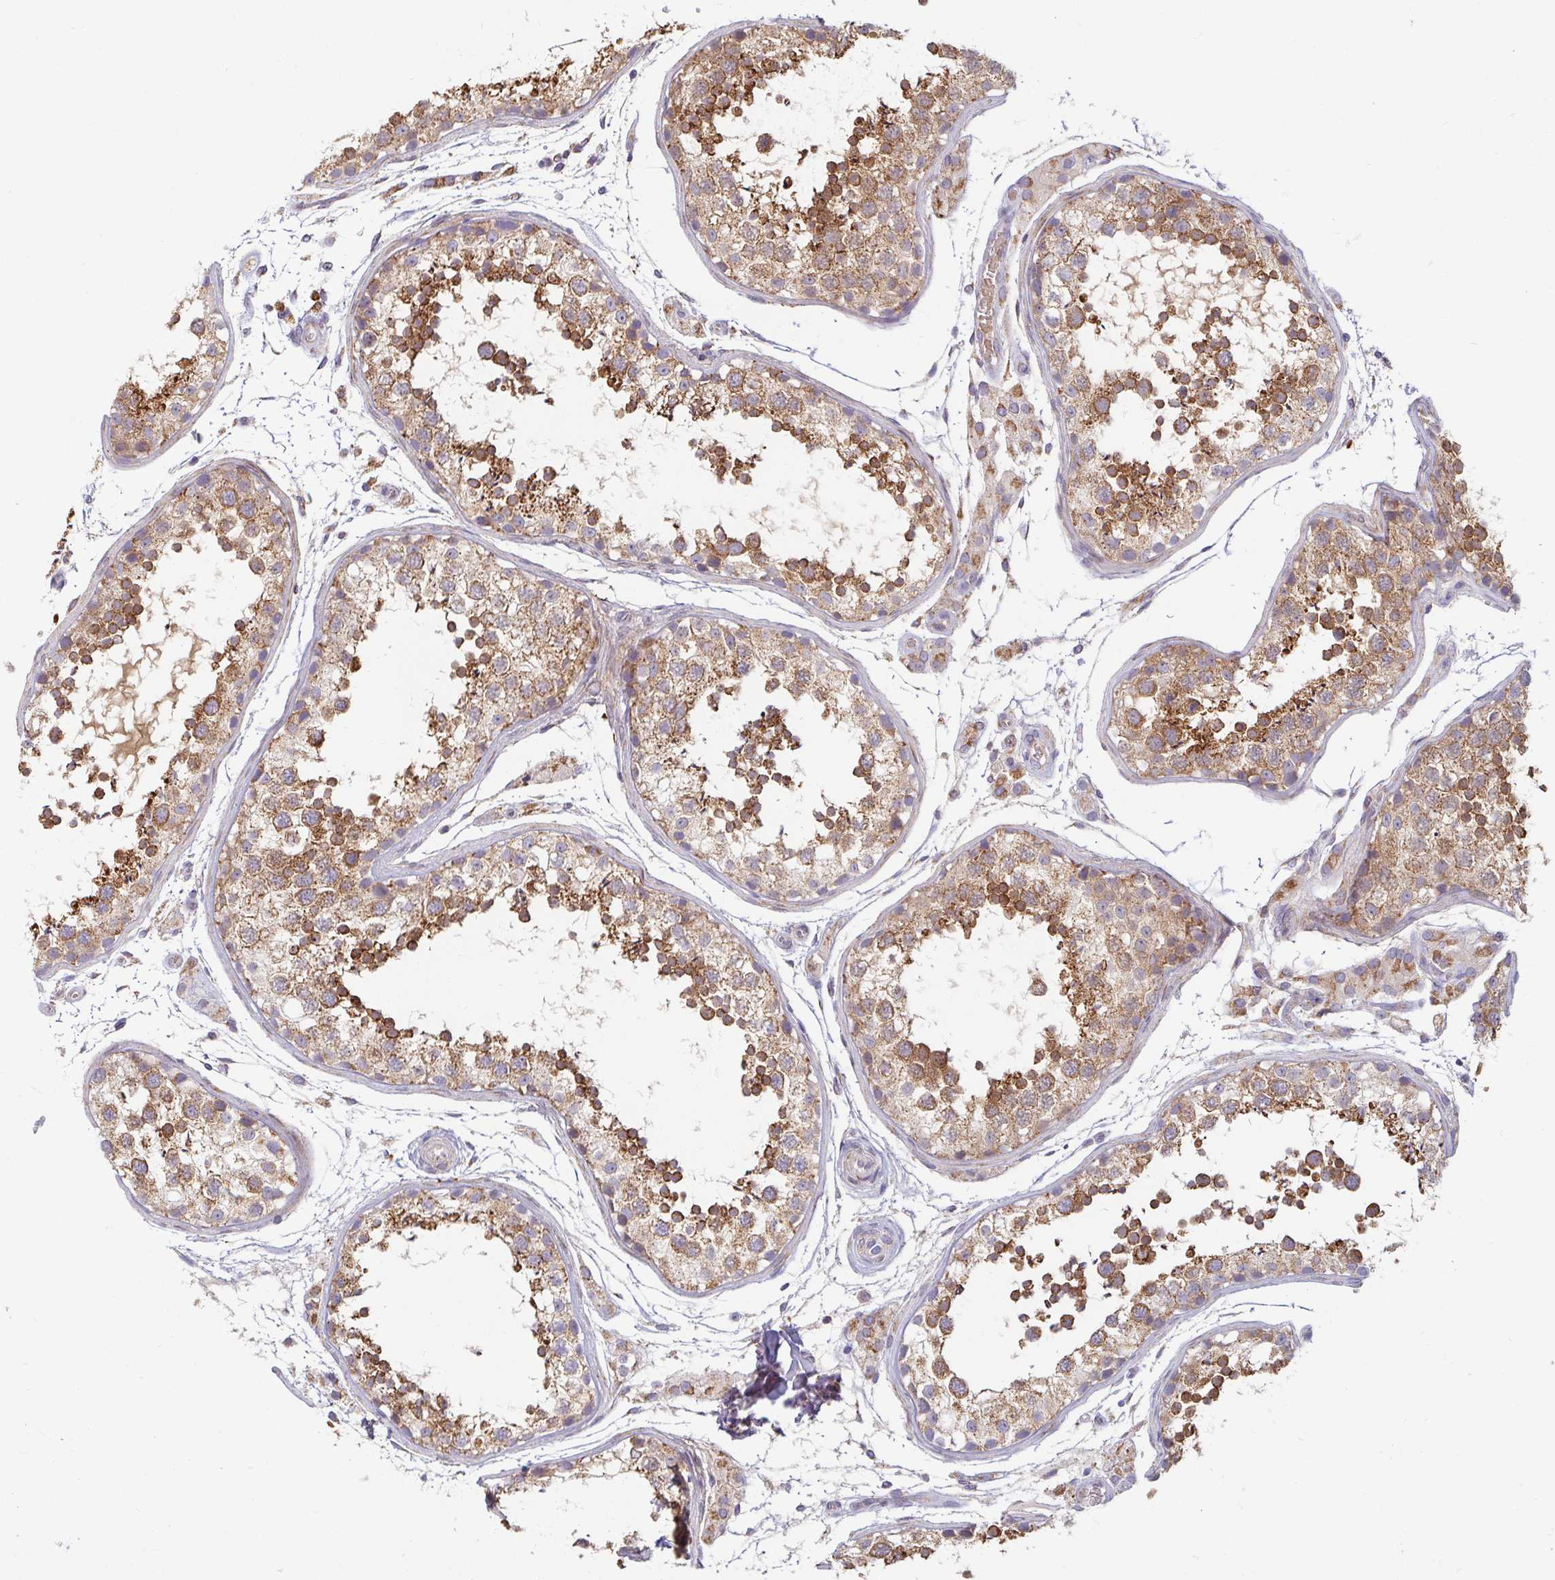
{"staining": {"intensity": "moderate", "quantity": ">75%", "location": "cytoplasmic/membranous"}, "tissue": "testis", "cell_type": "Cells in seminiferous ducts", "image_type": "normal", "snomed": [{"axis": "morphology", "description": "Normal tissue, NOS"}, {"axis": "topography", "description": "Testis"}], "caption": "Immunohistochemical staining of benign testis displays >75% levels of moderate cytoplasmic/membranous protein staining in about >75% of cells in seminiferous ducts. Immunohistochemistry stains the protein of interest in brown and the nuclei are stained blue.", "gene": "SKP2", "patient": {"sex": "male", "age": 29}}